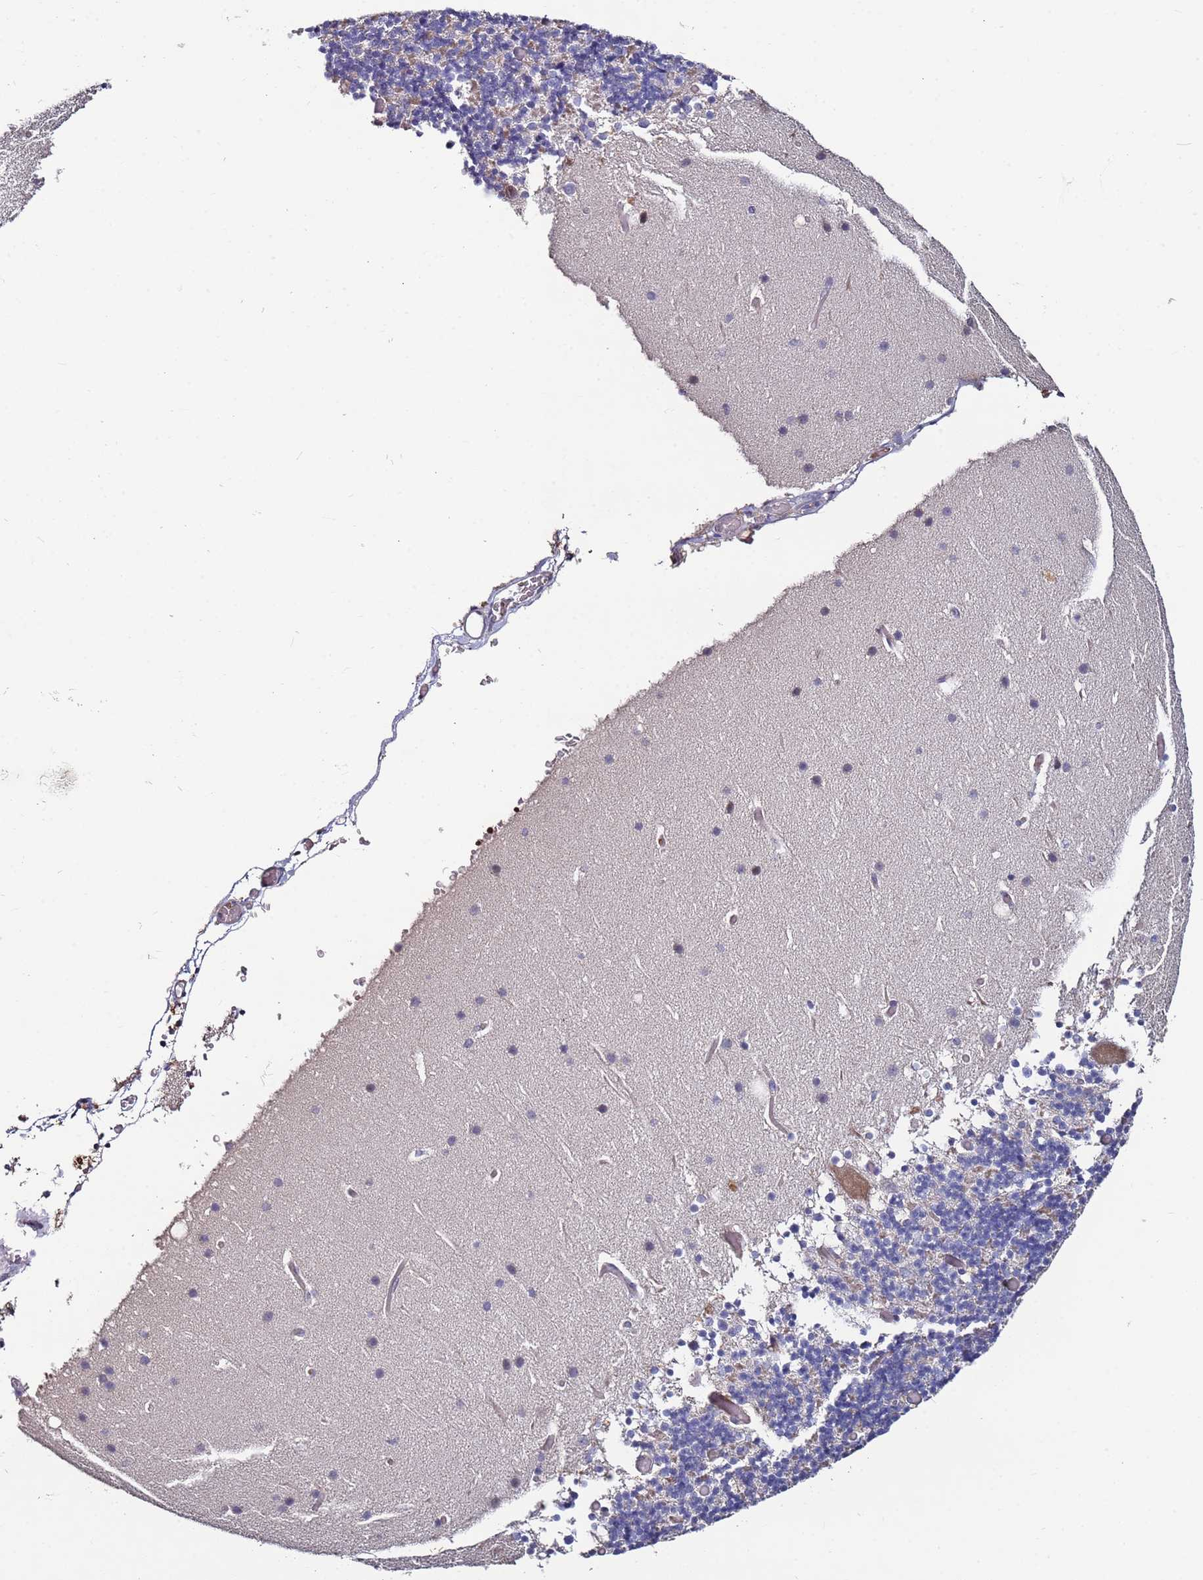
{"staining": {"intensity": "negative", "quantity": "none", "location": "none"}, "tissue": "cerebellum", "cell_type": "Cells in granular layer", "image_type": "normal", "snomed": [{"axis": "morphology", "description": "Normal tissue, NOS"}, {"axis": "topography", "description": "Cerebellum"}], "caption": "High magnification brightfield microscopy of unremarkable cerebellum stained with DAB (brown) and counterstained with hematoxylin (blue): cells in granular layer show no significant positivity.", "gene": "LACC1", "patient": {"sex": "male", "age": 57}}